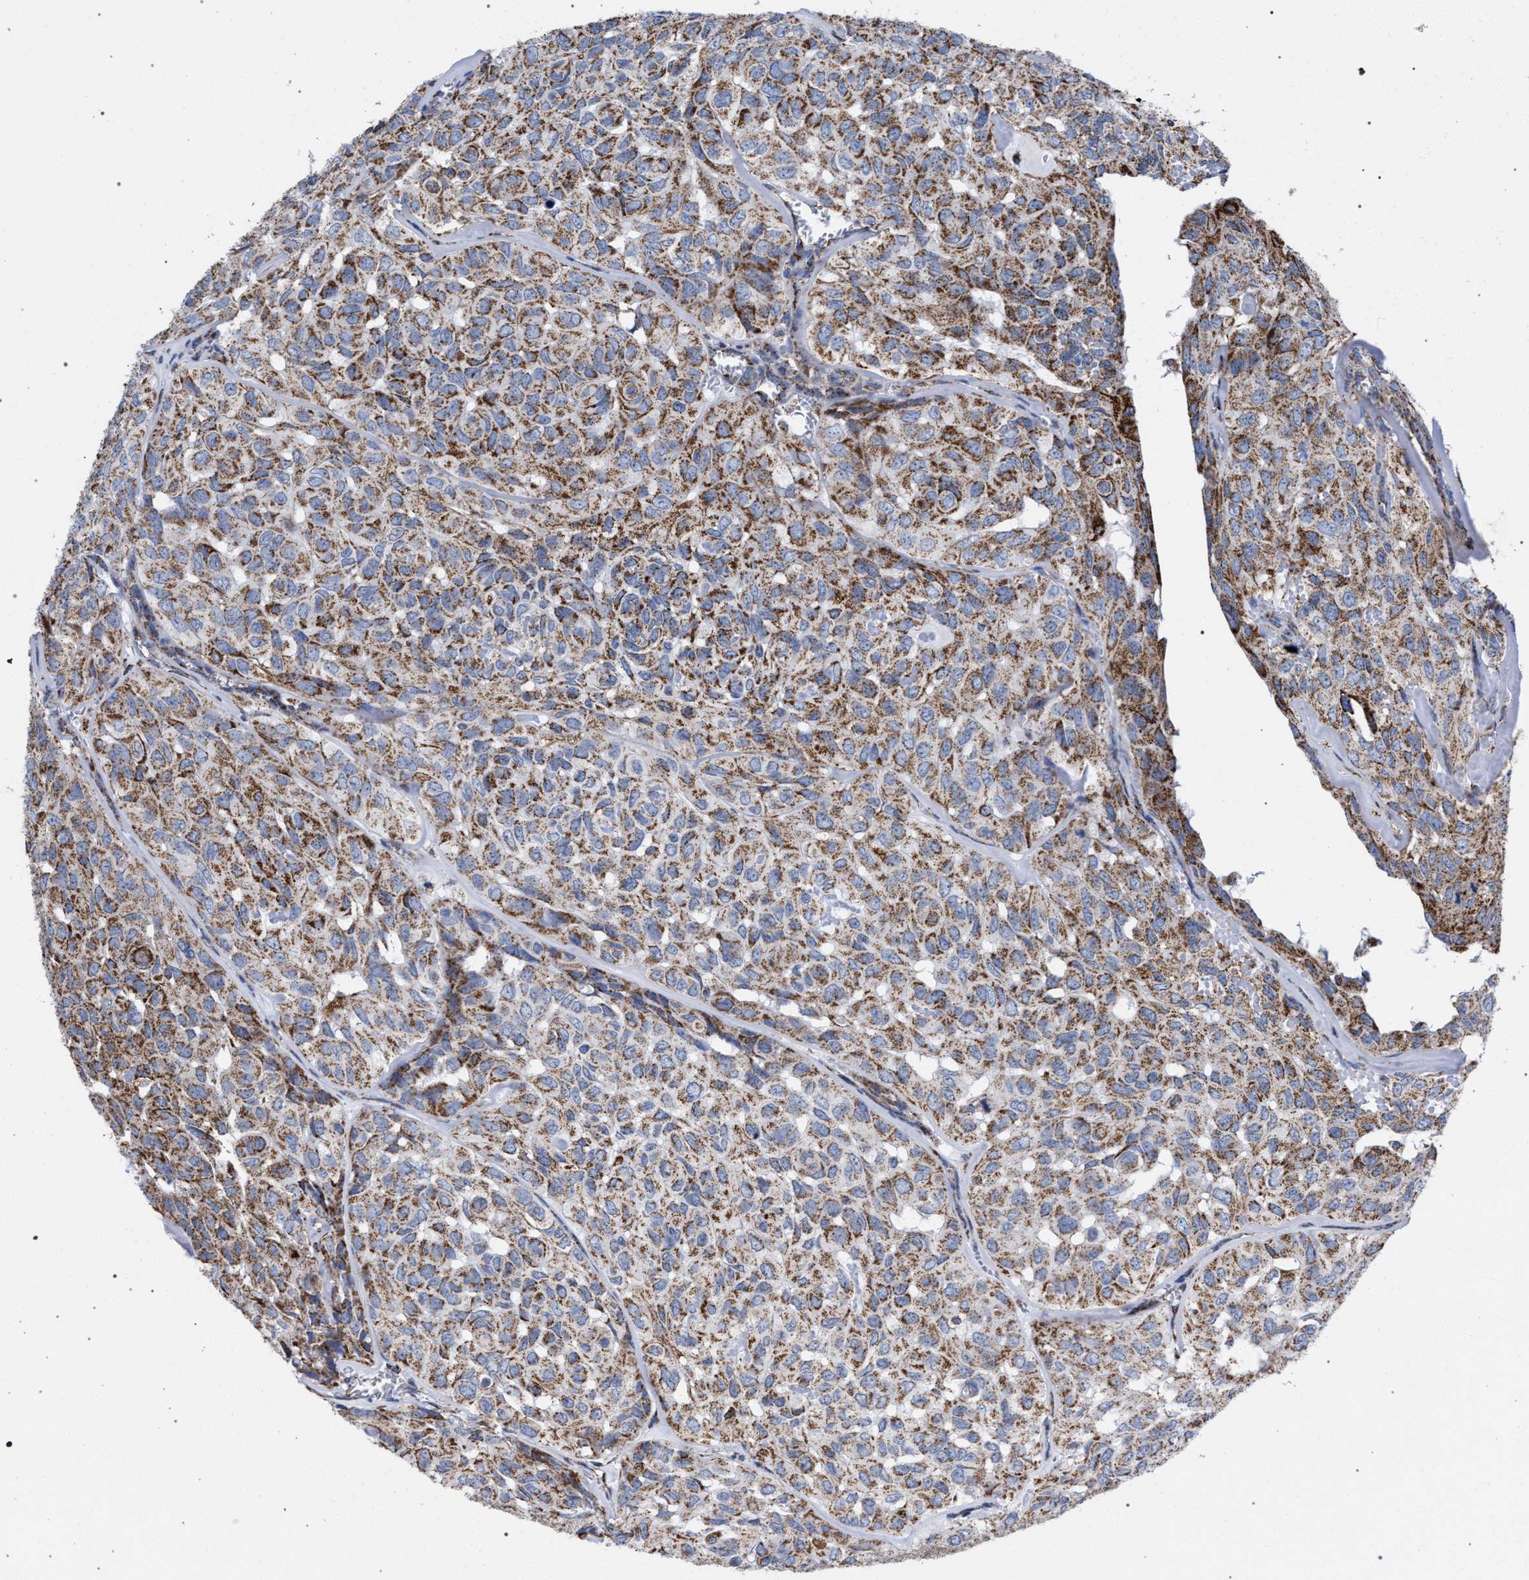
{"staining": {"intensity": "moderate", "quantity": ">75%", "location": "cytoplasmic/membranous"}, "tissue": "head and neck cancer", "cell_type": "Tumor cells", "image_type": "cancer", "snomed": [{"axis": "morphology", "description": "Adenocarcinoma, NOS"}, {"axis": "topography", "description": "Salivary gland, NOS"}, {"axis": "topography", "description": "Head-Neck"}], "caption": "The immunohistochemical stain shows moderate cytoplasmic/membranous staining in tumor cells of head and neck cancer (adenocarcinoma) tissue.", "gene": "ACADS", "patient": {"sex": "female", "age": 76}}